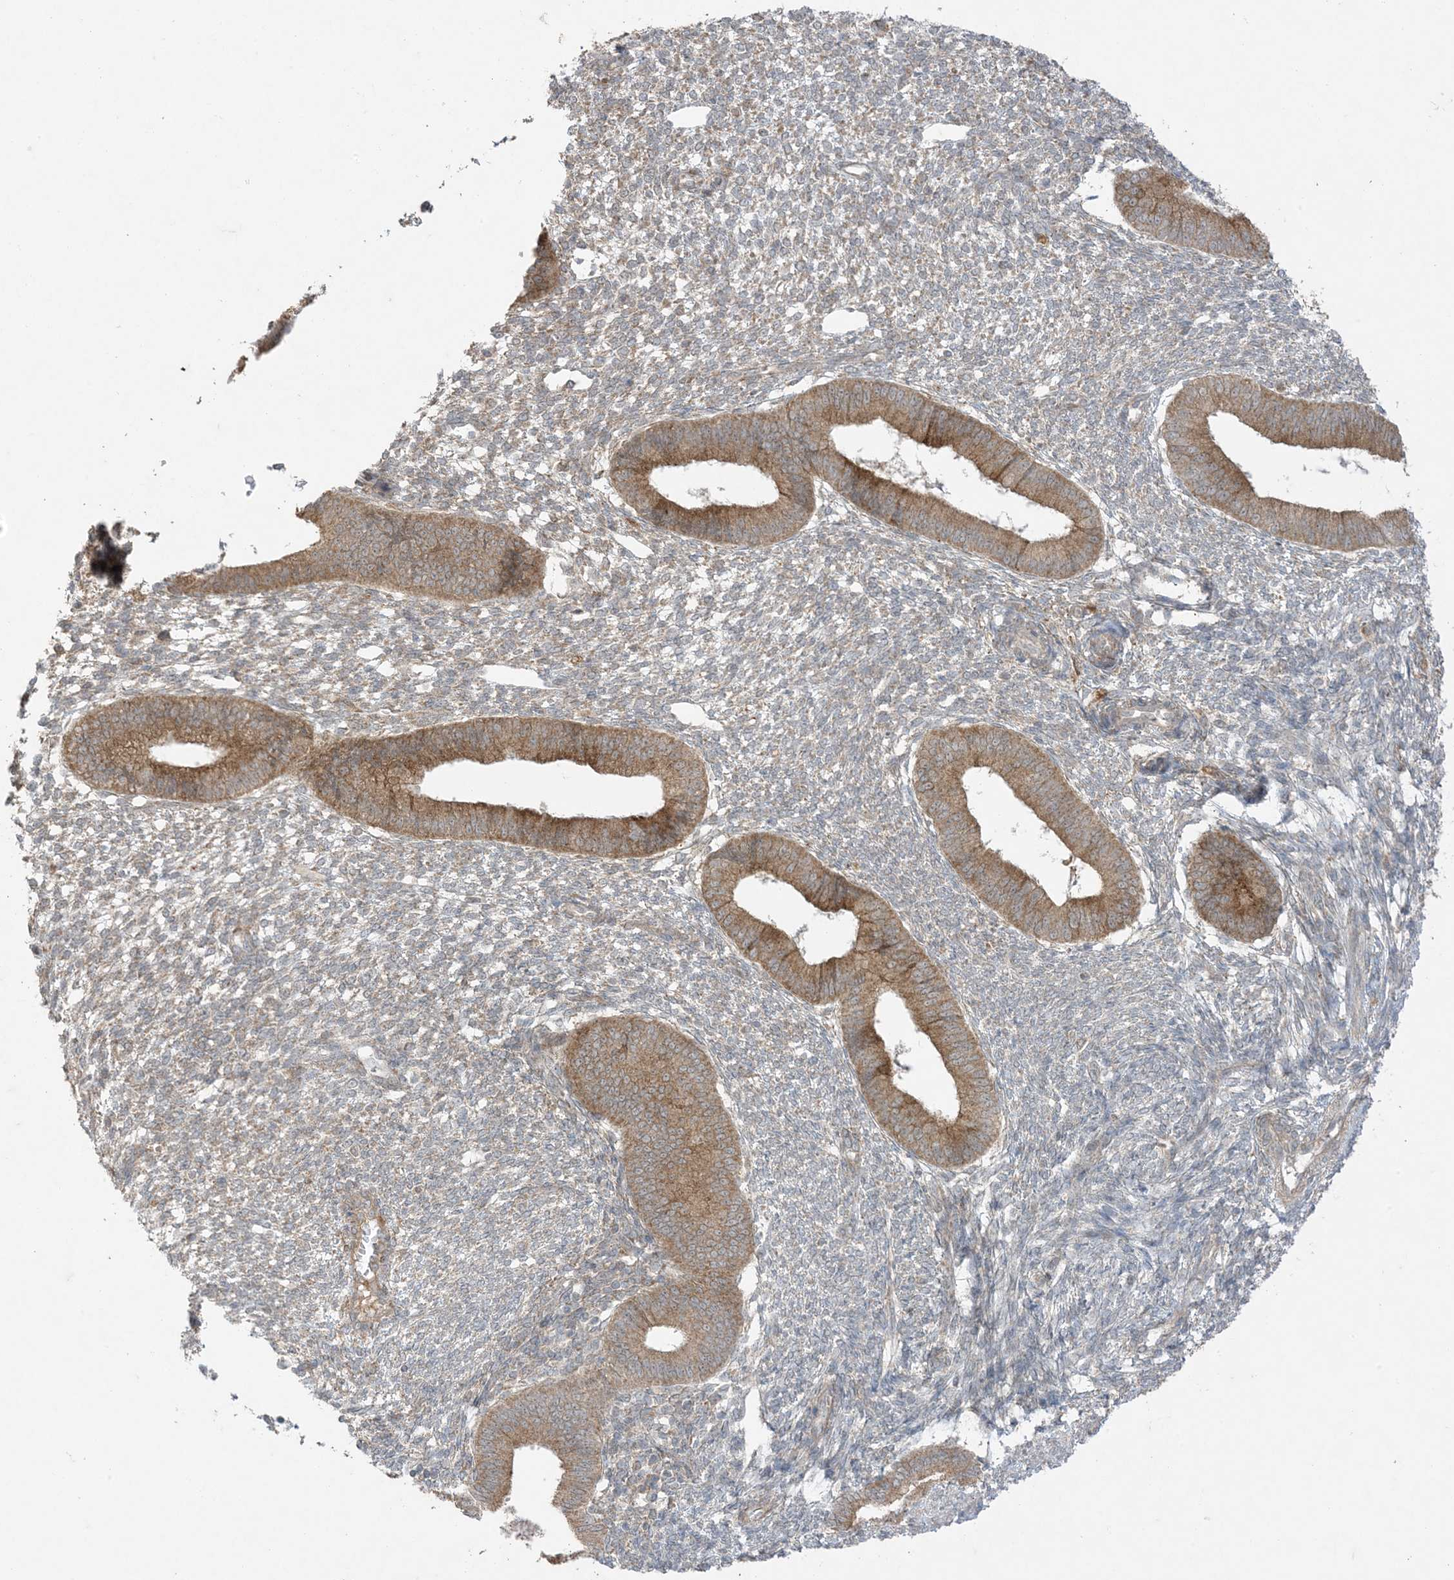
{"staining": {"intensity": "weak", "quantity": "<25%", "location": "cytoplasmic/membranous"}, "tissue": "endometrium", "cell_type": "Cells in endometrial stroma", "image_type": "normal", "snomed": [{"axis": "morphology", "description": "Normal tissue, NOS"}, {"axis": "topography", "description": "Endometrium"}], "caption": "A high-resolution image shows immunohistochemistry (IHC) staining of normal endometrium, which shows no significant expression in cells in endometrial stroma.", "gene": "ODC1", "patient": {"sex": "female", "age": 46}}